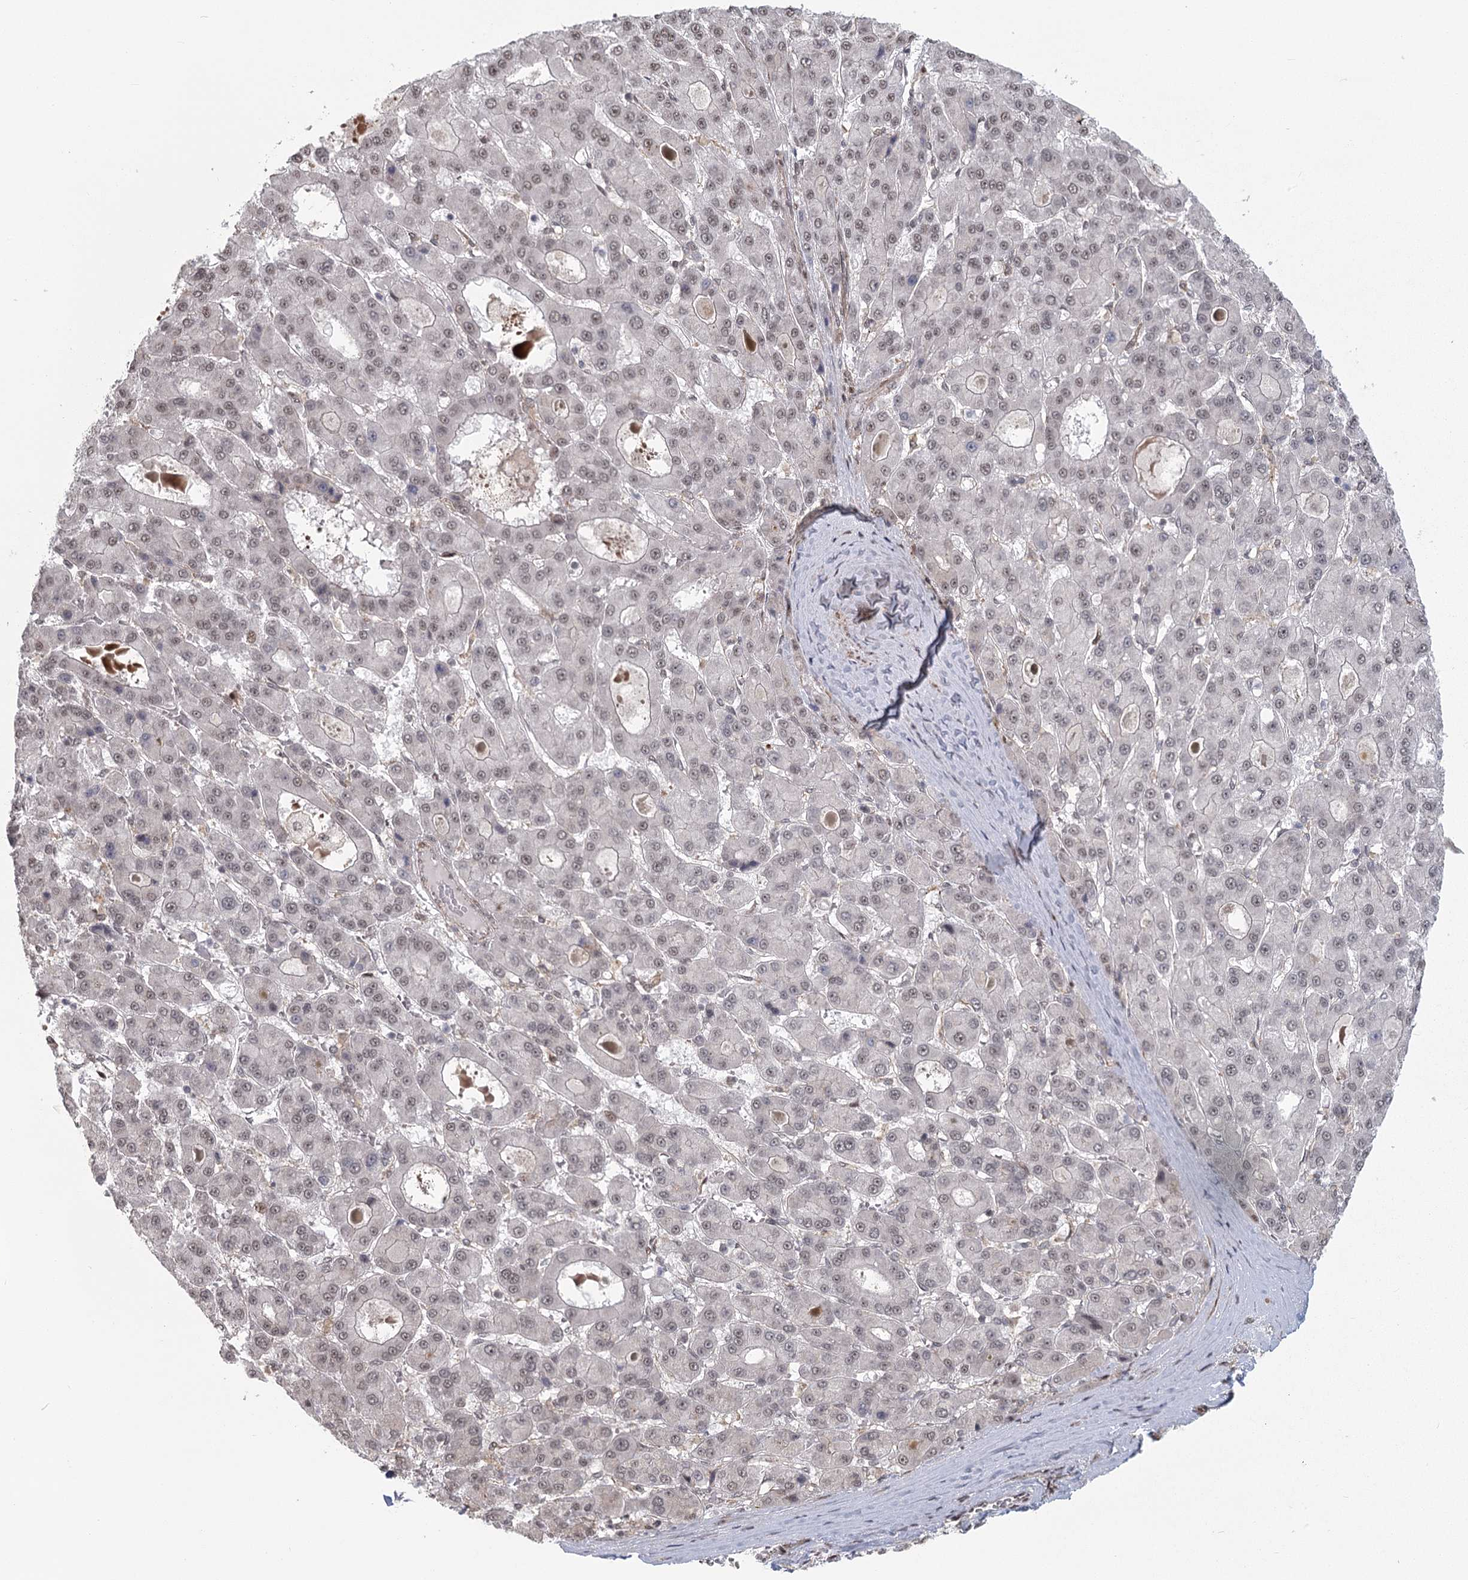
{"staining": {"intensity": "weak", "quantity": ">75%", "location": "nuclear"}, "tissue": "liver cancer", "cell_type": "Tumor cells", "image_type": "cancer", "snomed": [{"axis": "morphology", "description": "Carcinoma, Hepatocellular, NOS"}, {"axis": "topography", "description": "Liver"}], "caption": "DAB (3,3'-diaminobenzidine) immunohistochemical staining of human hepatocellular carcinoma (liver) displays weak nuclear protein staining in about >75% of tumor cells. The staining is performed using DAB brown chromogen to label protein expression. The nuclei are counter-stained blue using hematoxylin.", "gene": "PARM1", "patient": {"sex": "male", "age": 70}}